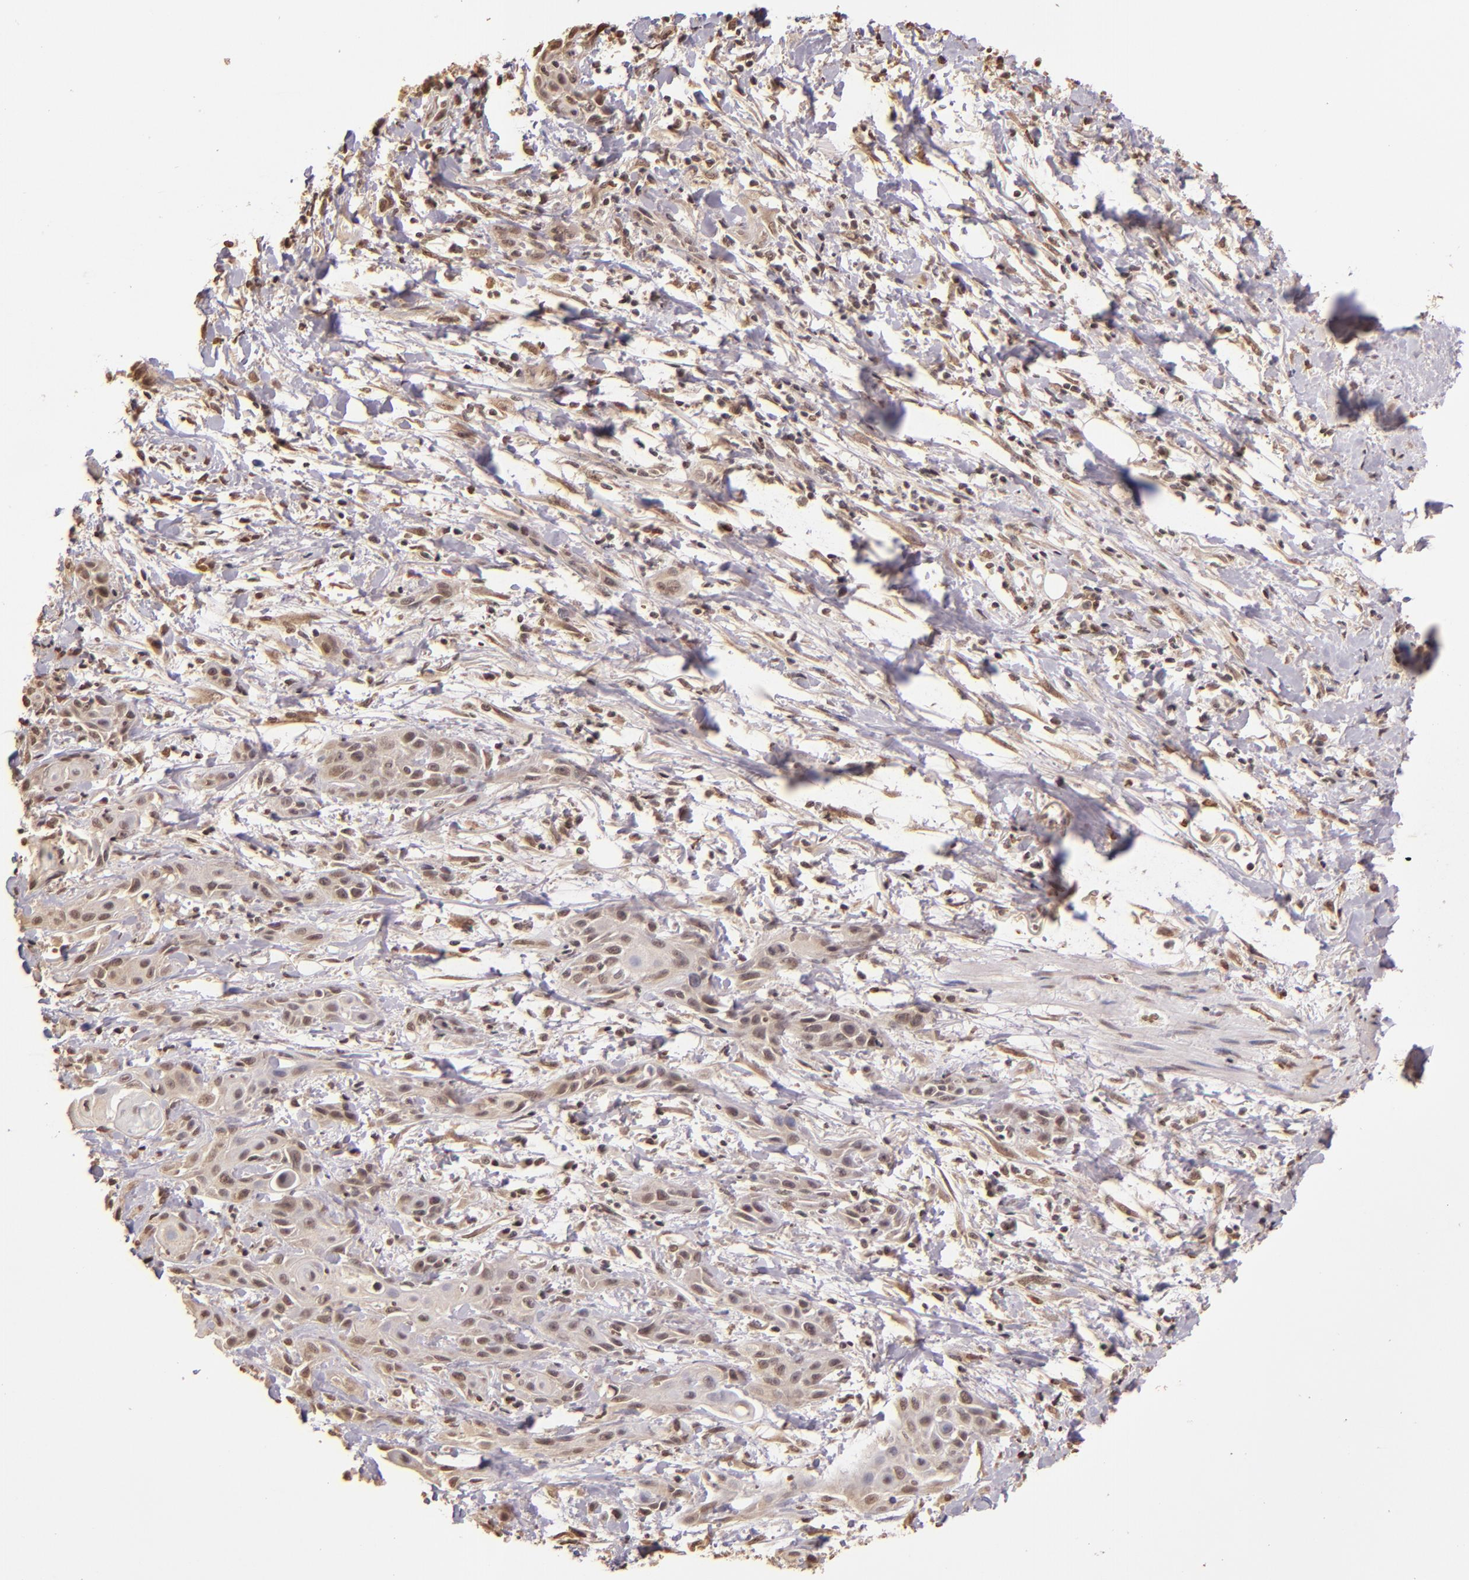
{"staining": {"intensity": "weak", "quantity": ">75%", "location": "cytoplasmic/membranous,nuclear"}, "tissue": "skin cancer", "cell_type": "Tumor cells", "image_type": "cancer", "snomed": [{"axis": "morphology", "description": "Squamous cell carcinoma, NOS"}, {"axis": "topography", "description": "Skin"}, {"axis": "topography", "description": "Anal"}], "caption": "Immunohistochemistry (DAB) staining of skin cancer shows weak cytoplasmic/membranous and nuclear protein expression in approximately >75% of tumor cells.", "gene": "CUL1", "patient": {"sex": "male", "age": 64}}